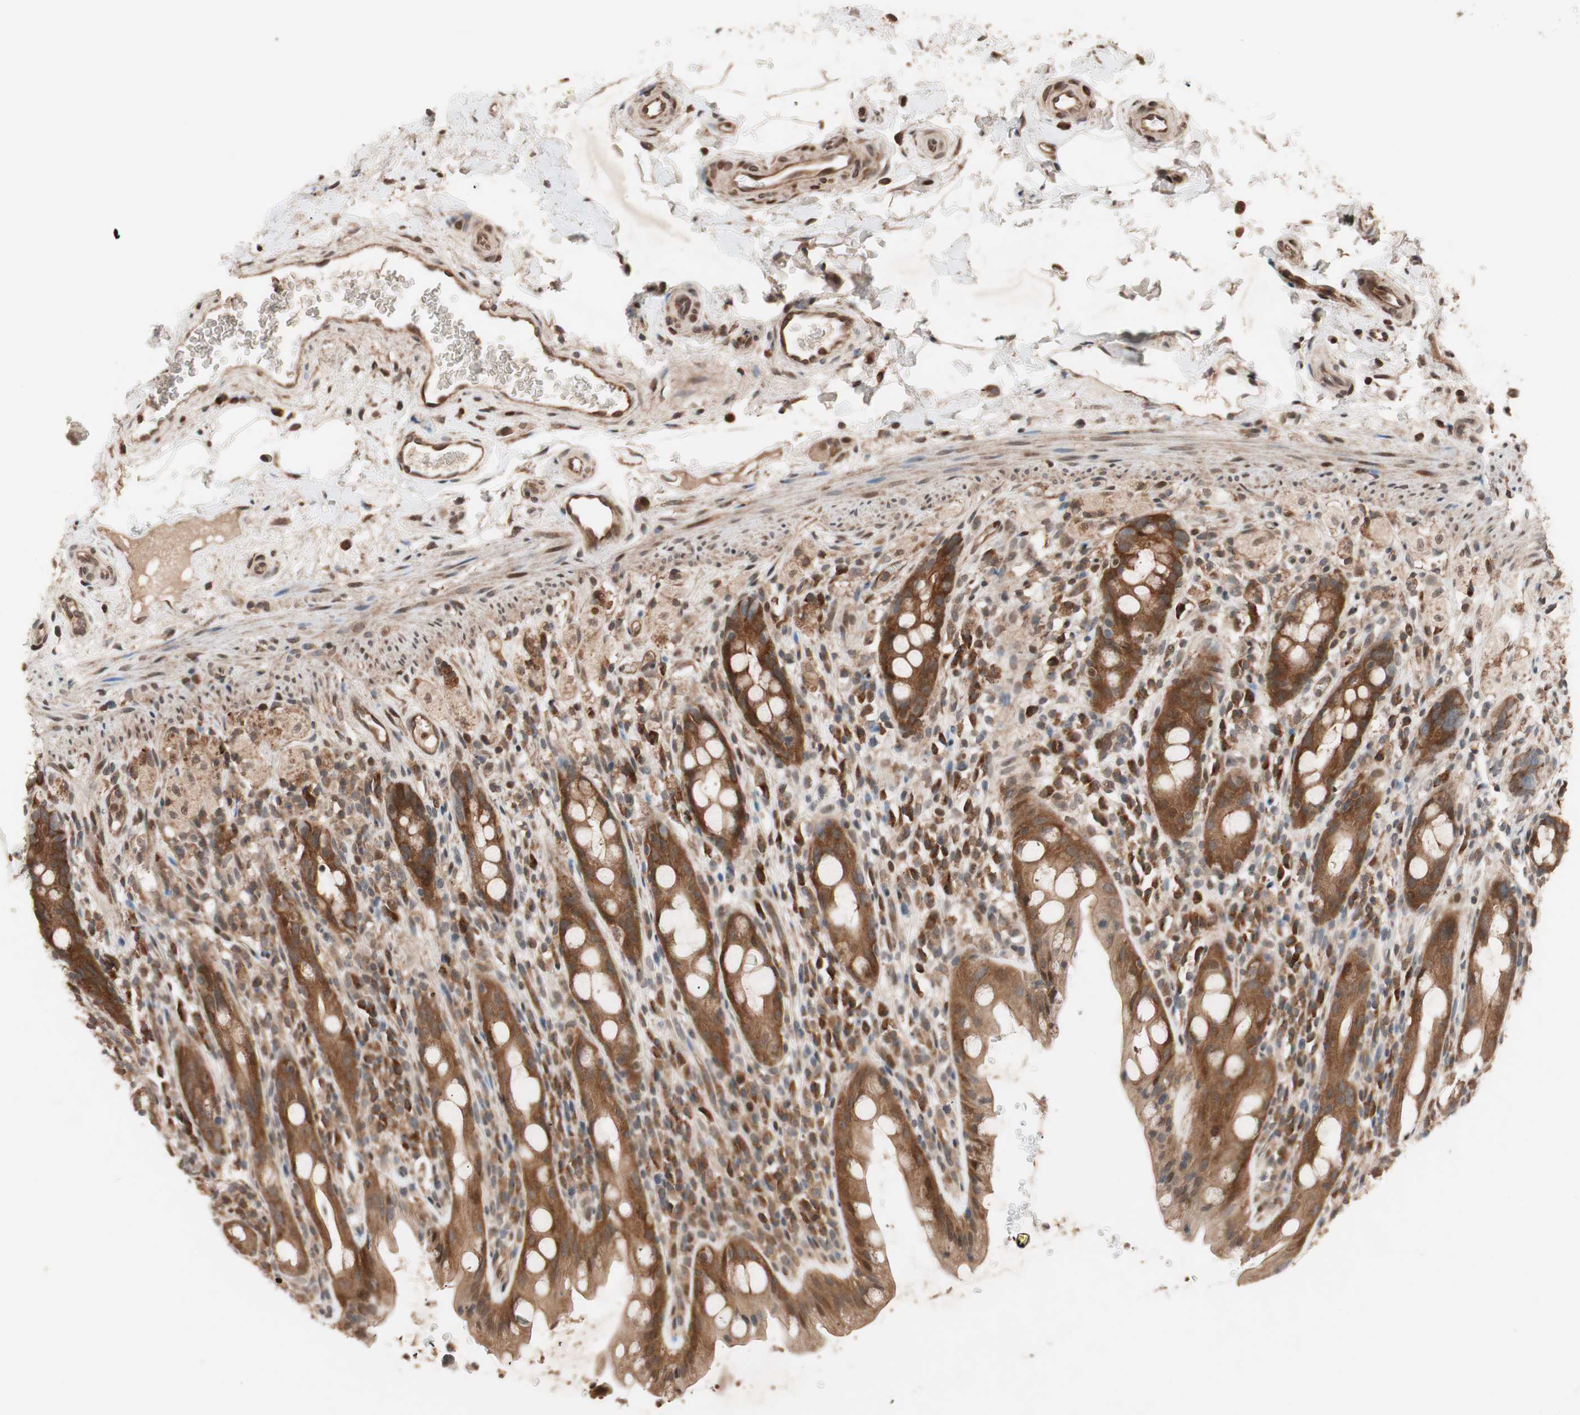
{"staining": {"intensity": "strong", "quantity": ">75%", "location": "cytoplasmic/membranous,nuclear"}, "tissue": "rectum", "cell_type": "Glandular cells", "image_type": "normal", "snomed": [{"axis": "morphology", "description": "Normal tissue, NOS"}, {"axis": "topography", "description": "Rectum"}], "caption": "Human rectum stained with a brown dye displays strong cytoplasmic/membranous,nuclear positive positivity in about >75% of glandular cells.", "gene": "NF2", "patient": {"sex": "male", "age": 44}}